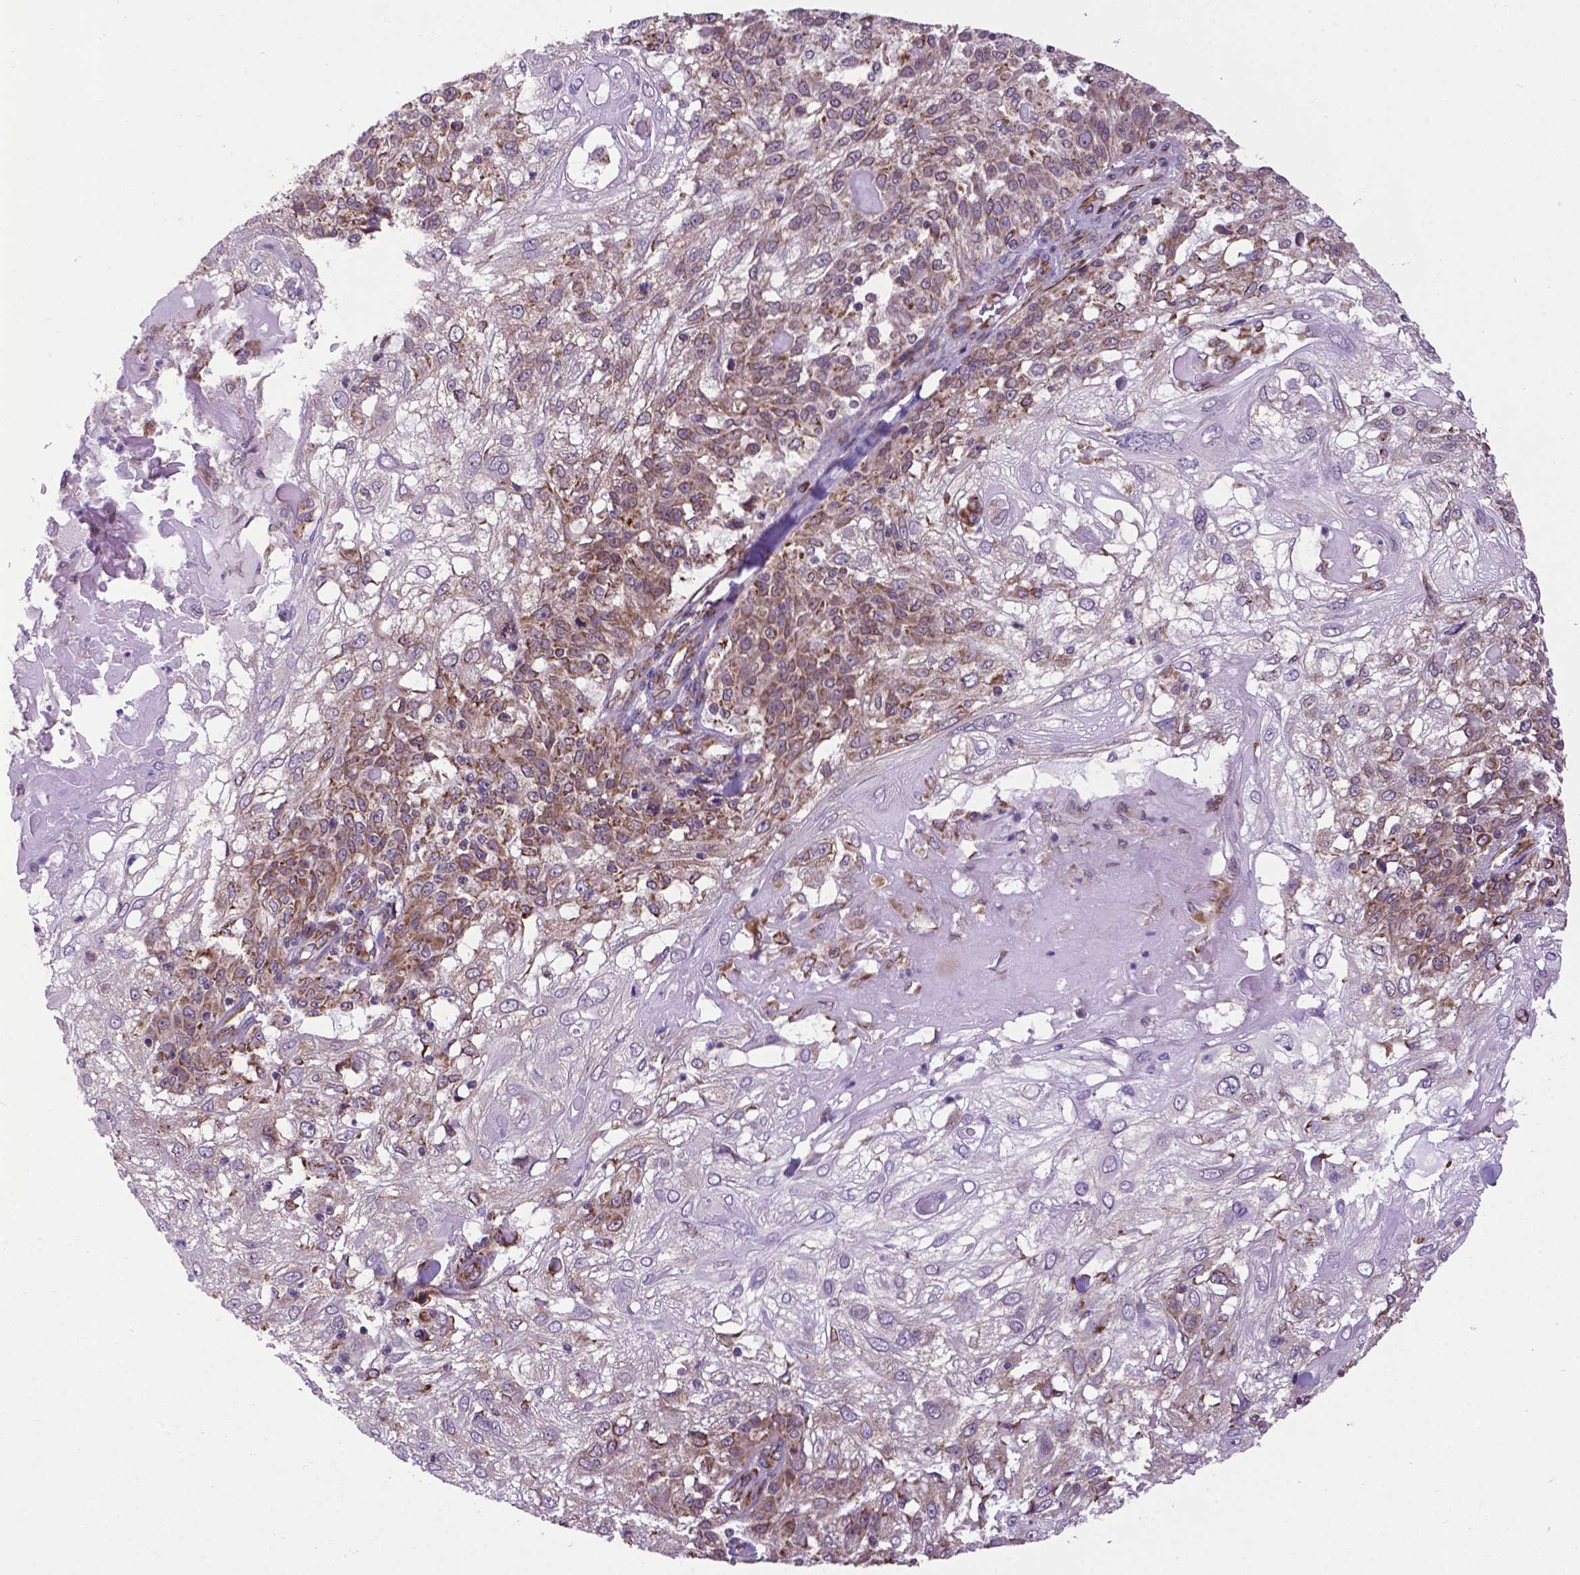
{"staining": {"intensity": "moderate", "quantity": "25%-75%", "location": "cytoplasmic/membranous"}, "tissue": "skin cancer", "cell_type": "Tumor cells", "image_type": "cancer", "snomed": [{"axis": "morphology", "description": "Normal tissue, NOS"}, {"axis": "morphology", "description": "Squamous cell carcinoma, NOS"}, {"axis": "topography", "description": "Skin"}], "caption": "Protein analysis of skin cancer tissue exhibits moderate cytoplasmic/membranous staining in approximately 25%-75% of tumor cells.", "gene": "WDR83OS", "patient": {"sex": "female", "age": 83}}